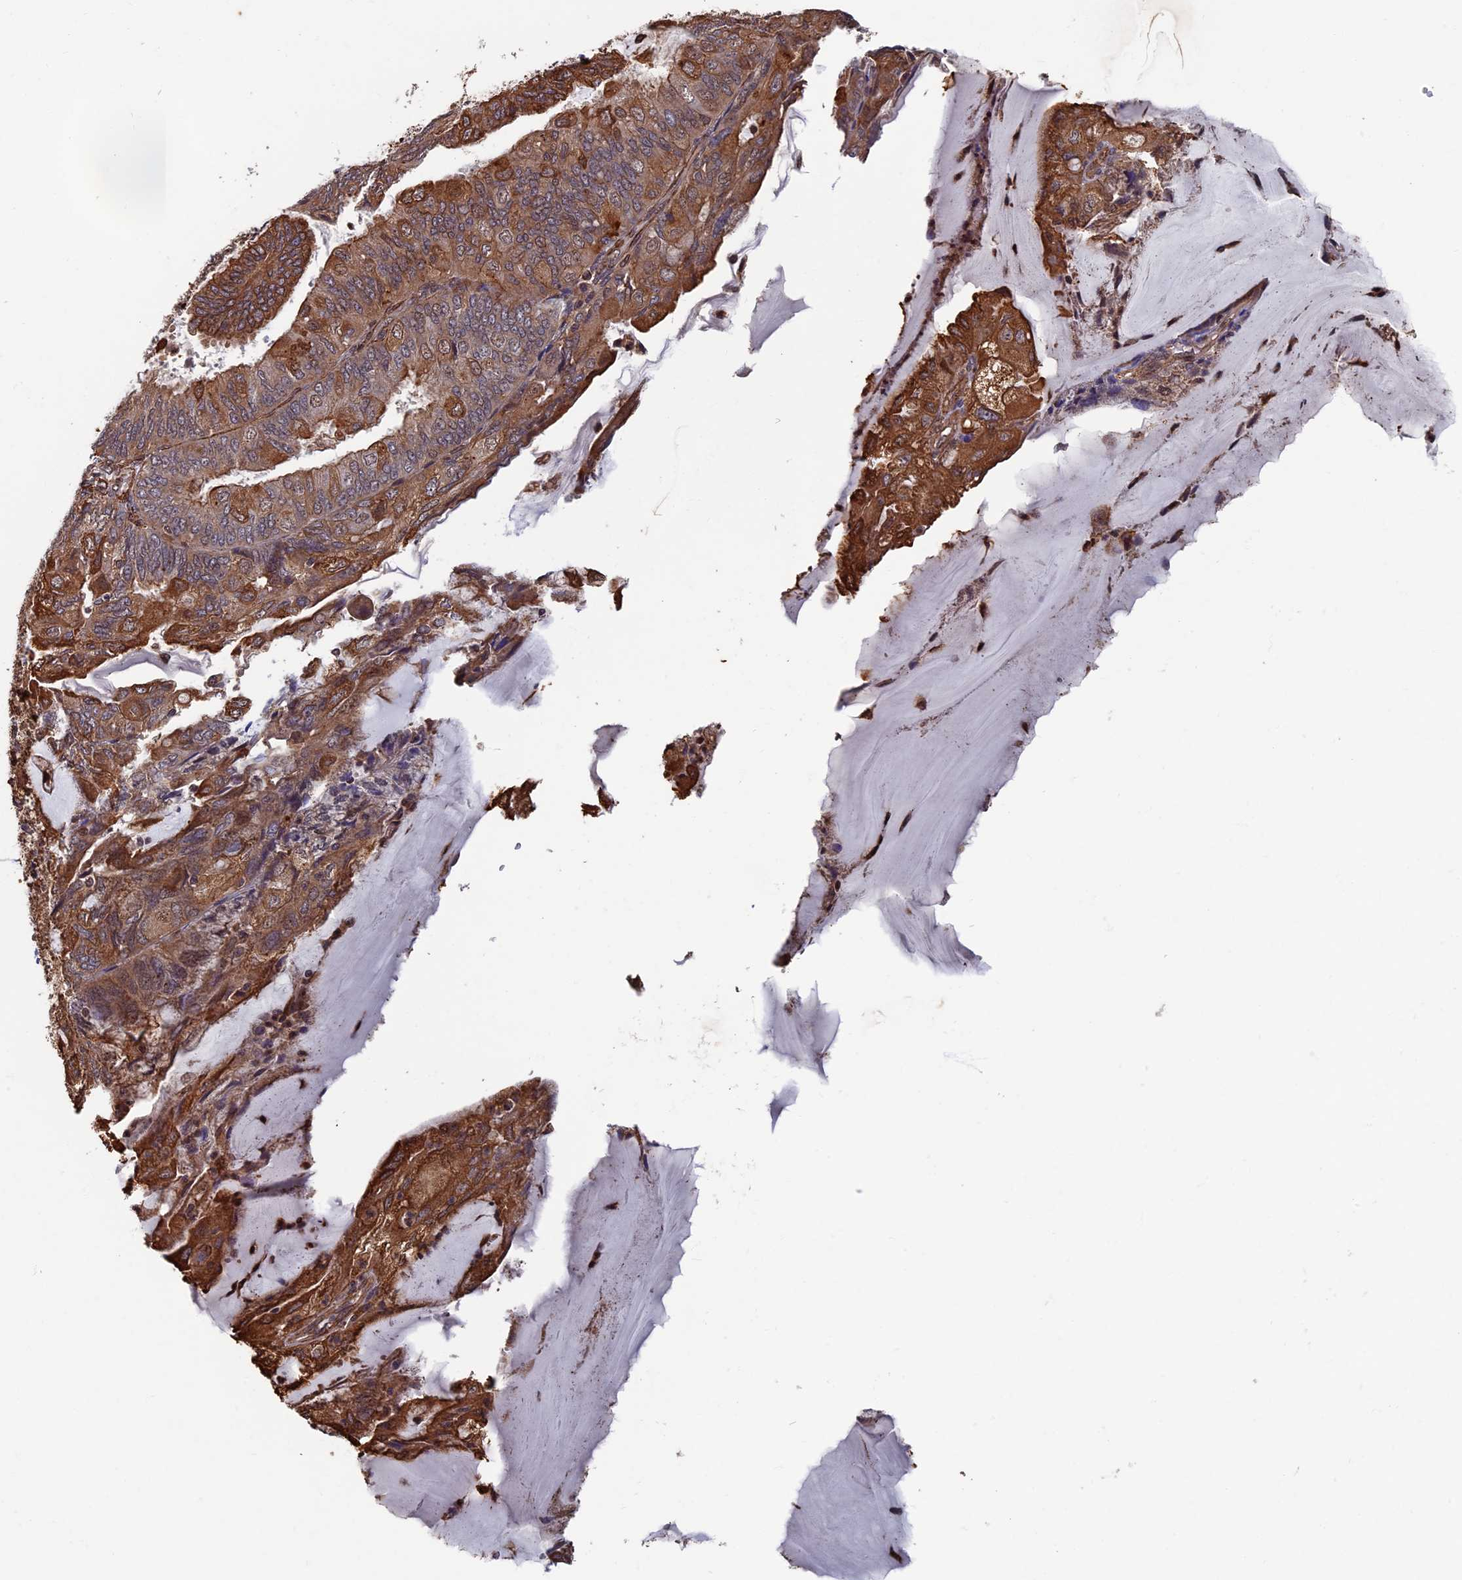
{"staining": {"intensity": "moderate", "quantity": ">75%", "location": "cytoplasmic/membranous"}, "tissue": "endometrial cancer", "cell_type": "Tumor cells", "image_type": "cancer", "snomed": [{"axis": "morphology", "description": "Adenocarcinoma, NOS"}, {"axis": "topography", "description": "Endometrium"}], "caption": "Endometrial adenocarcinoma stained with a protein marker reveals moderate staining in tumor cells.", "gene": "CTDP1", "patient": {"sex": "female", "age": 81}}